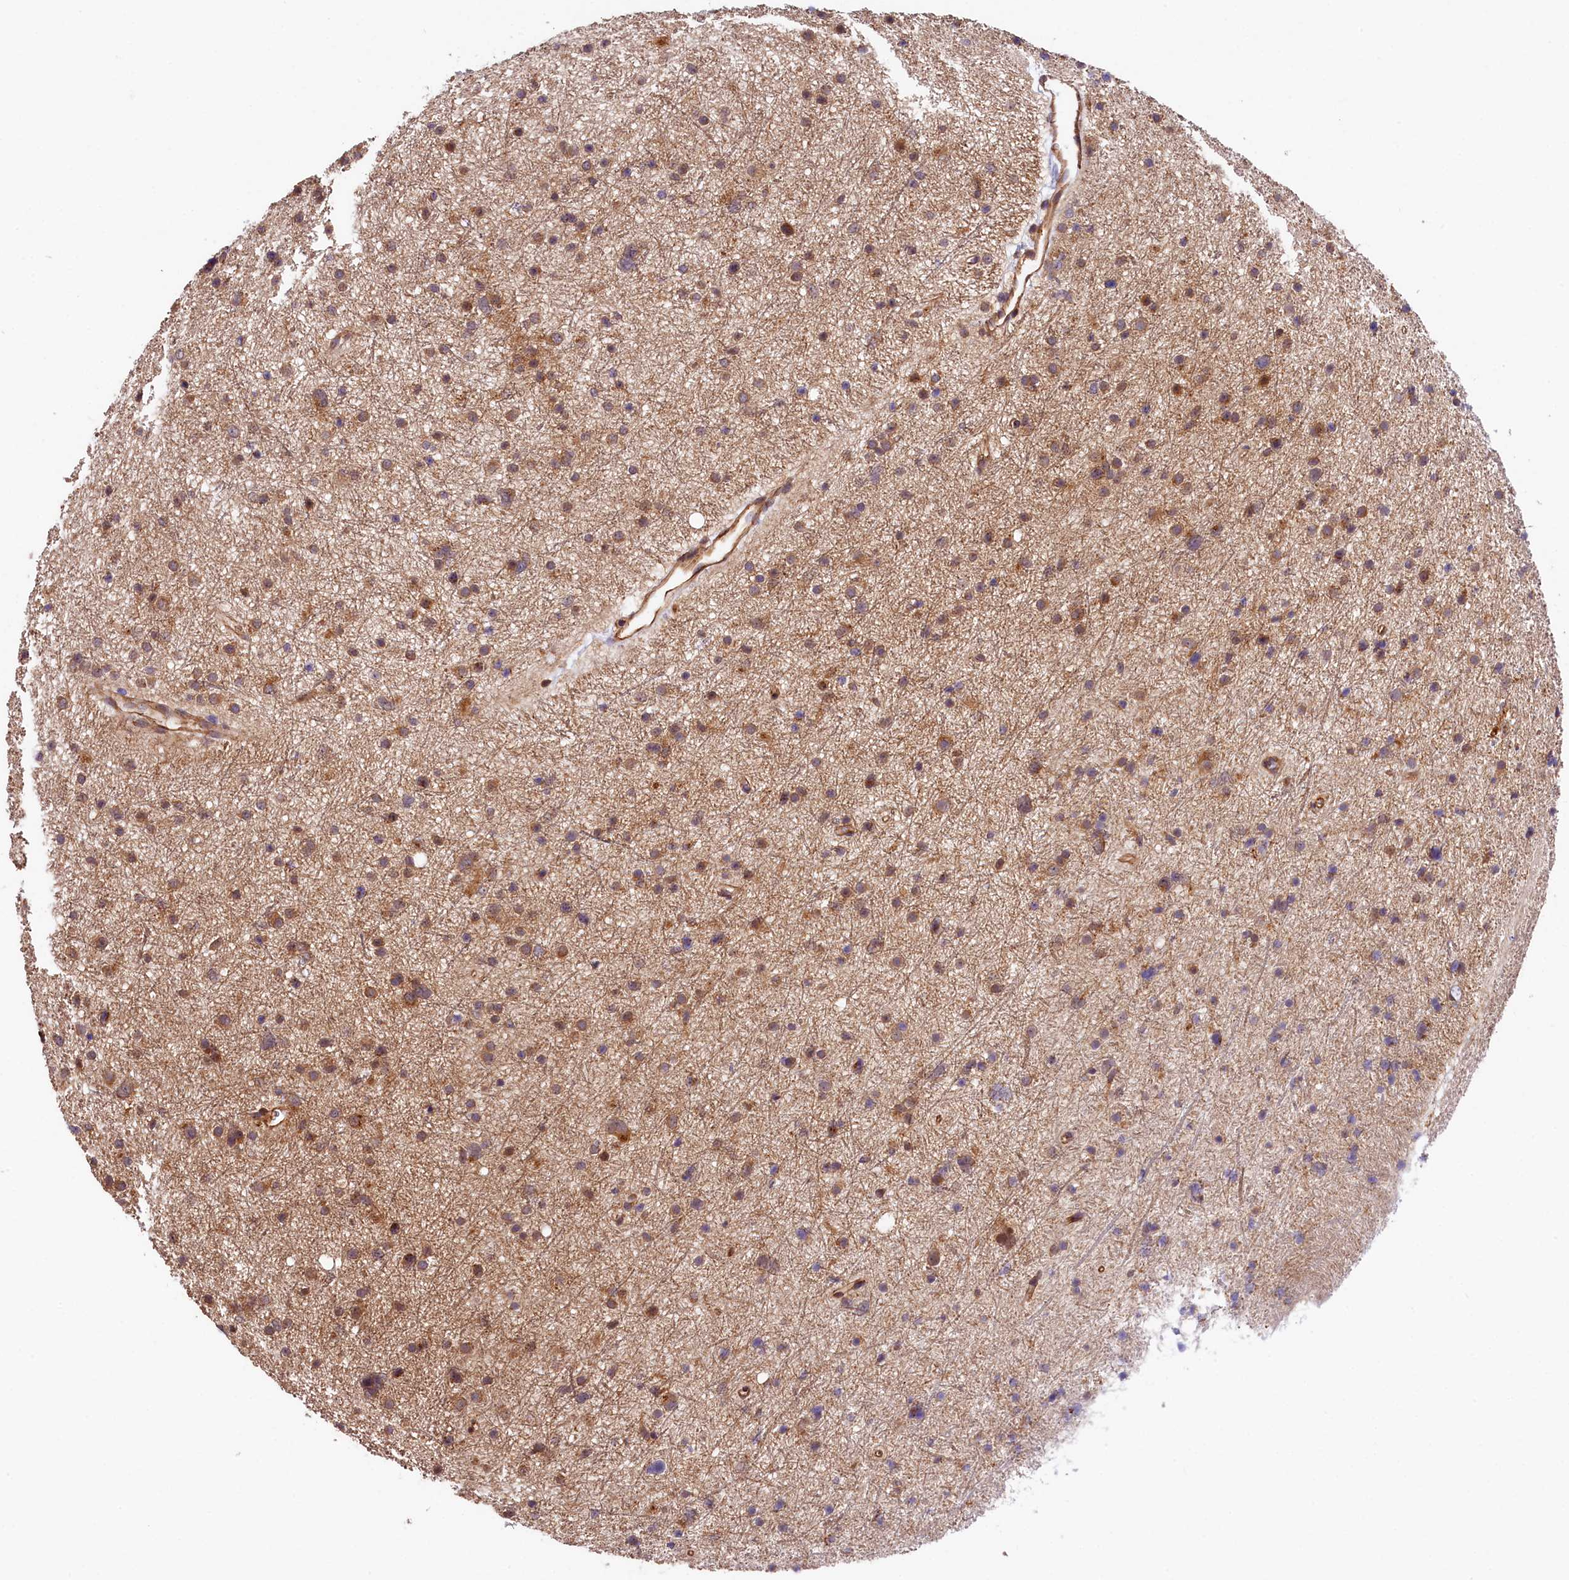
{"staining": {"intensity": "moderate", "quantity": "25%-75%", "location": "cytoplasmic/membranous"}, "tissue": "glioma", "cell_type": "Tumor cells", "image_type": "cancer", "snomed": [{"axis": "morphology", "description": "Glioma, malignant, Low grade"}, {"axis": "topography", "description": "Cerebral cortex"}], "caption": "Glioma was stained to show a protein in brown. There is medium levels of moderate cytoplasmic/membranous expression in approximately 25%-75% of tumor cells. (Brightfield microscopy of DAB IHC at high magnification).", "gene": "CHORDC1", "patient": {"sex": "female", "age": 39}}